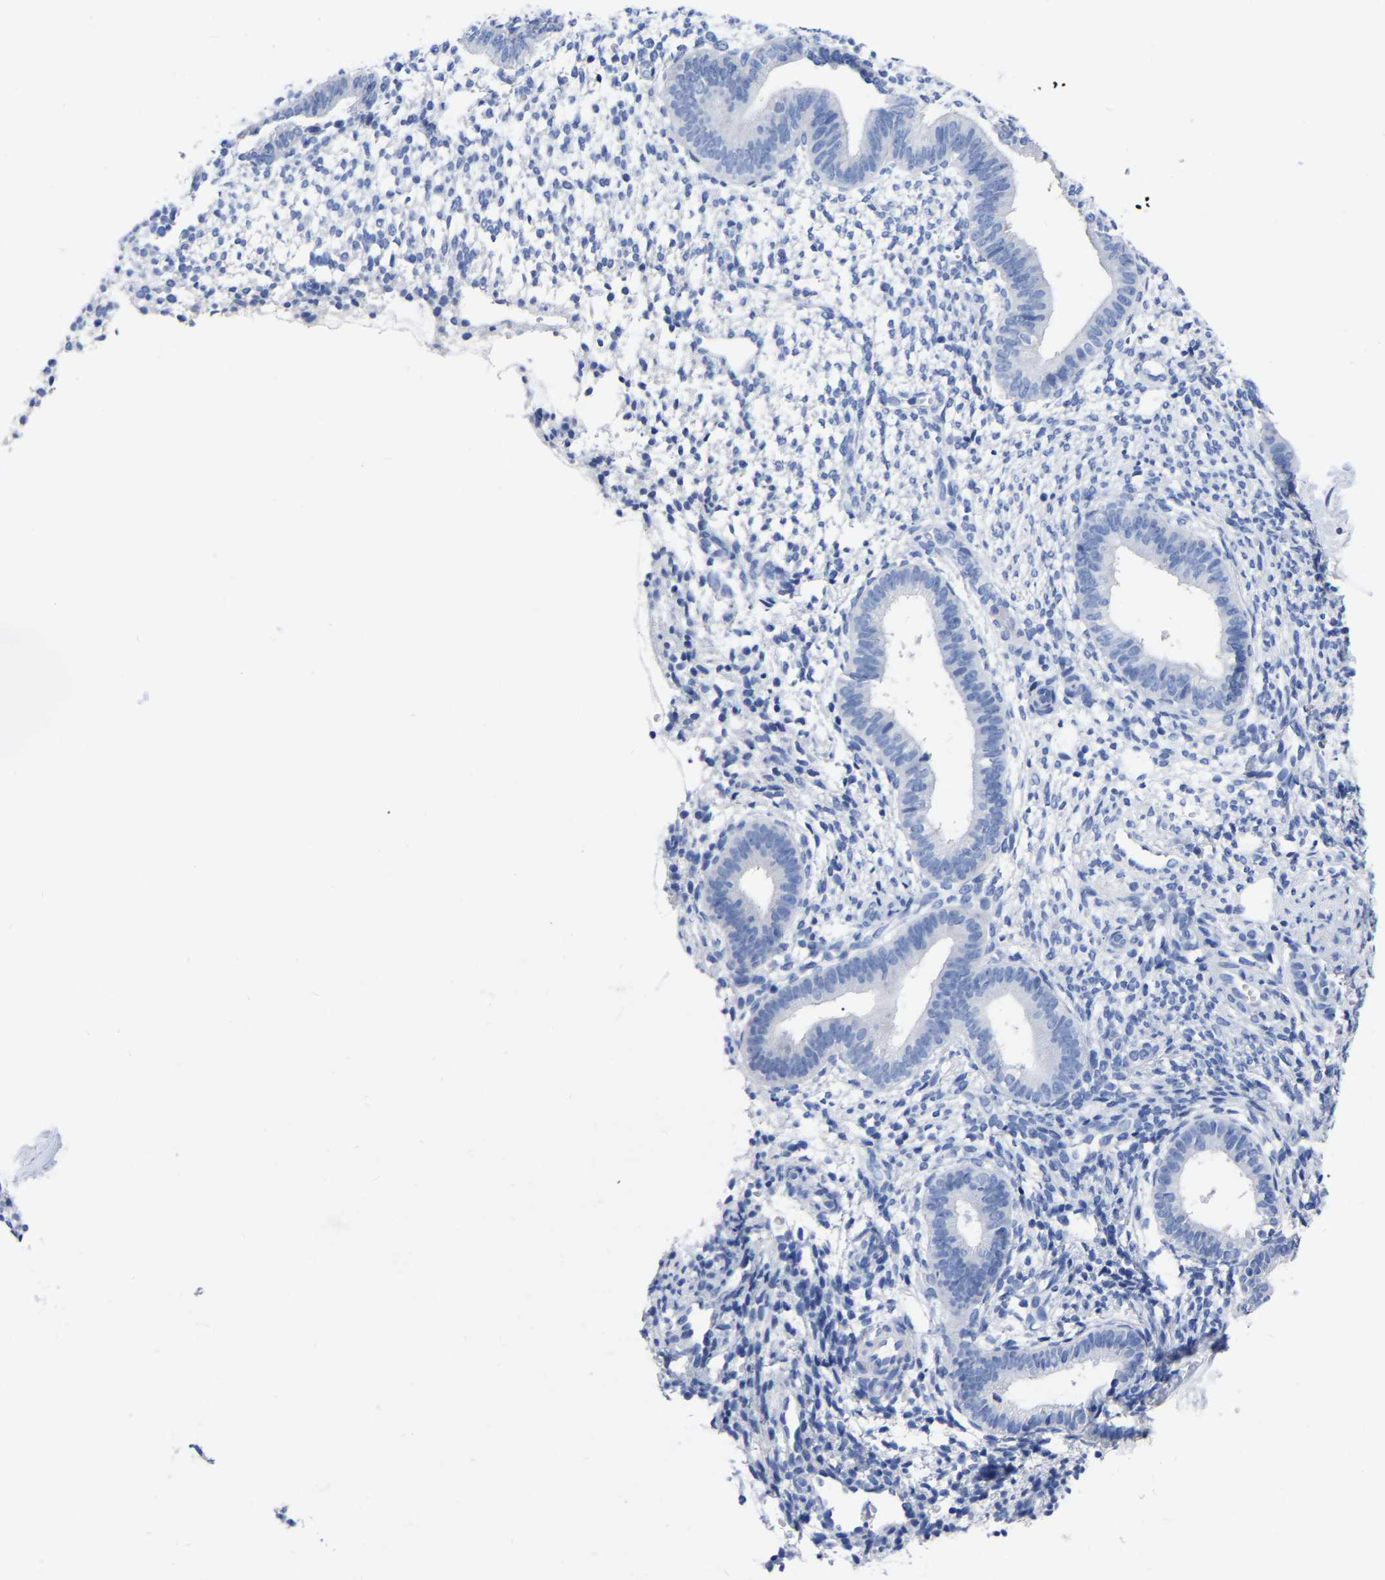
{"staining": {"intensity": "negative", "quantity": "none", "location": "none"}, "tissue": "endometrium", "cell_type": "Cells in endometrial stroma", "image_type": "normal", "snomed": [{"axis": "morphology", "description": "Normal tissue, NOS"}, {"axis": "topography", "description": "Endometrium"}], "caption": "The immunohistochemistry photomicrograph has no significant positivity in cells in endometrial stroma of endometrium.", "gene": "ANXA13", "patient": {"sex": "female", "age": 46}}